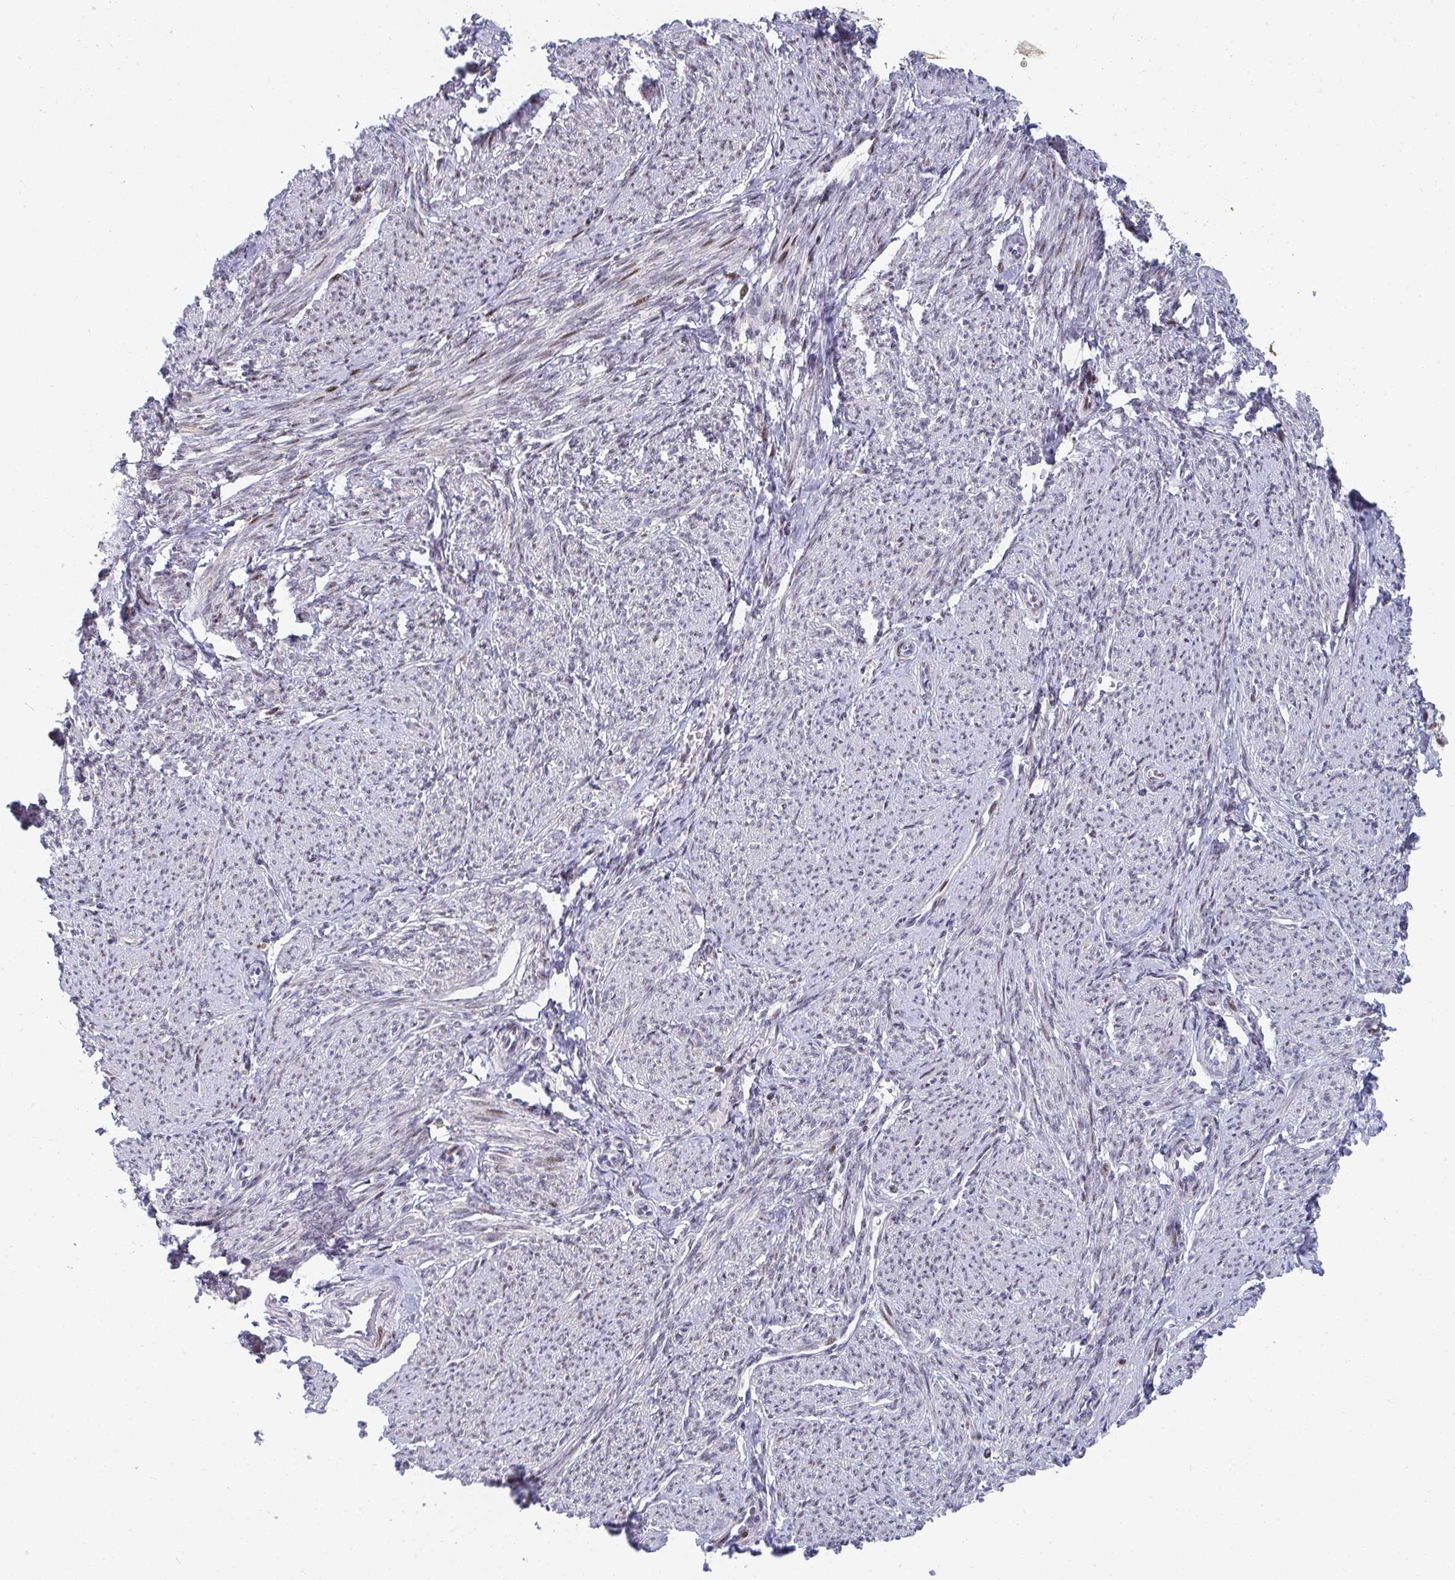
{"staining": {"intensity": "moderate", "quantity": "25%-75%", "location": "cytoplasmic/membranous,nuclear"}, "tissue": "smooth muscle", "cell_type": "Smooth muscle cells", "image_type": "normal", "snomed": [{"axis": "morphology", "description": "Normal tissue, NOS"}, {"axis": "topography", "description": "Smooth muscle"}], "caption": "The histopathology image shows staining of normal smooth muscle, revealing moderate cytoplasmic/membranous,nuclear protein positivity (brown color) within smooth muscle cells.", "gene": "ZIC3", "patient": {"sex": "female", "age": 65}}